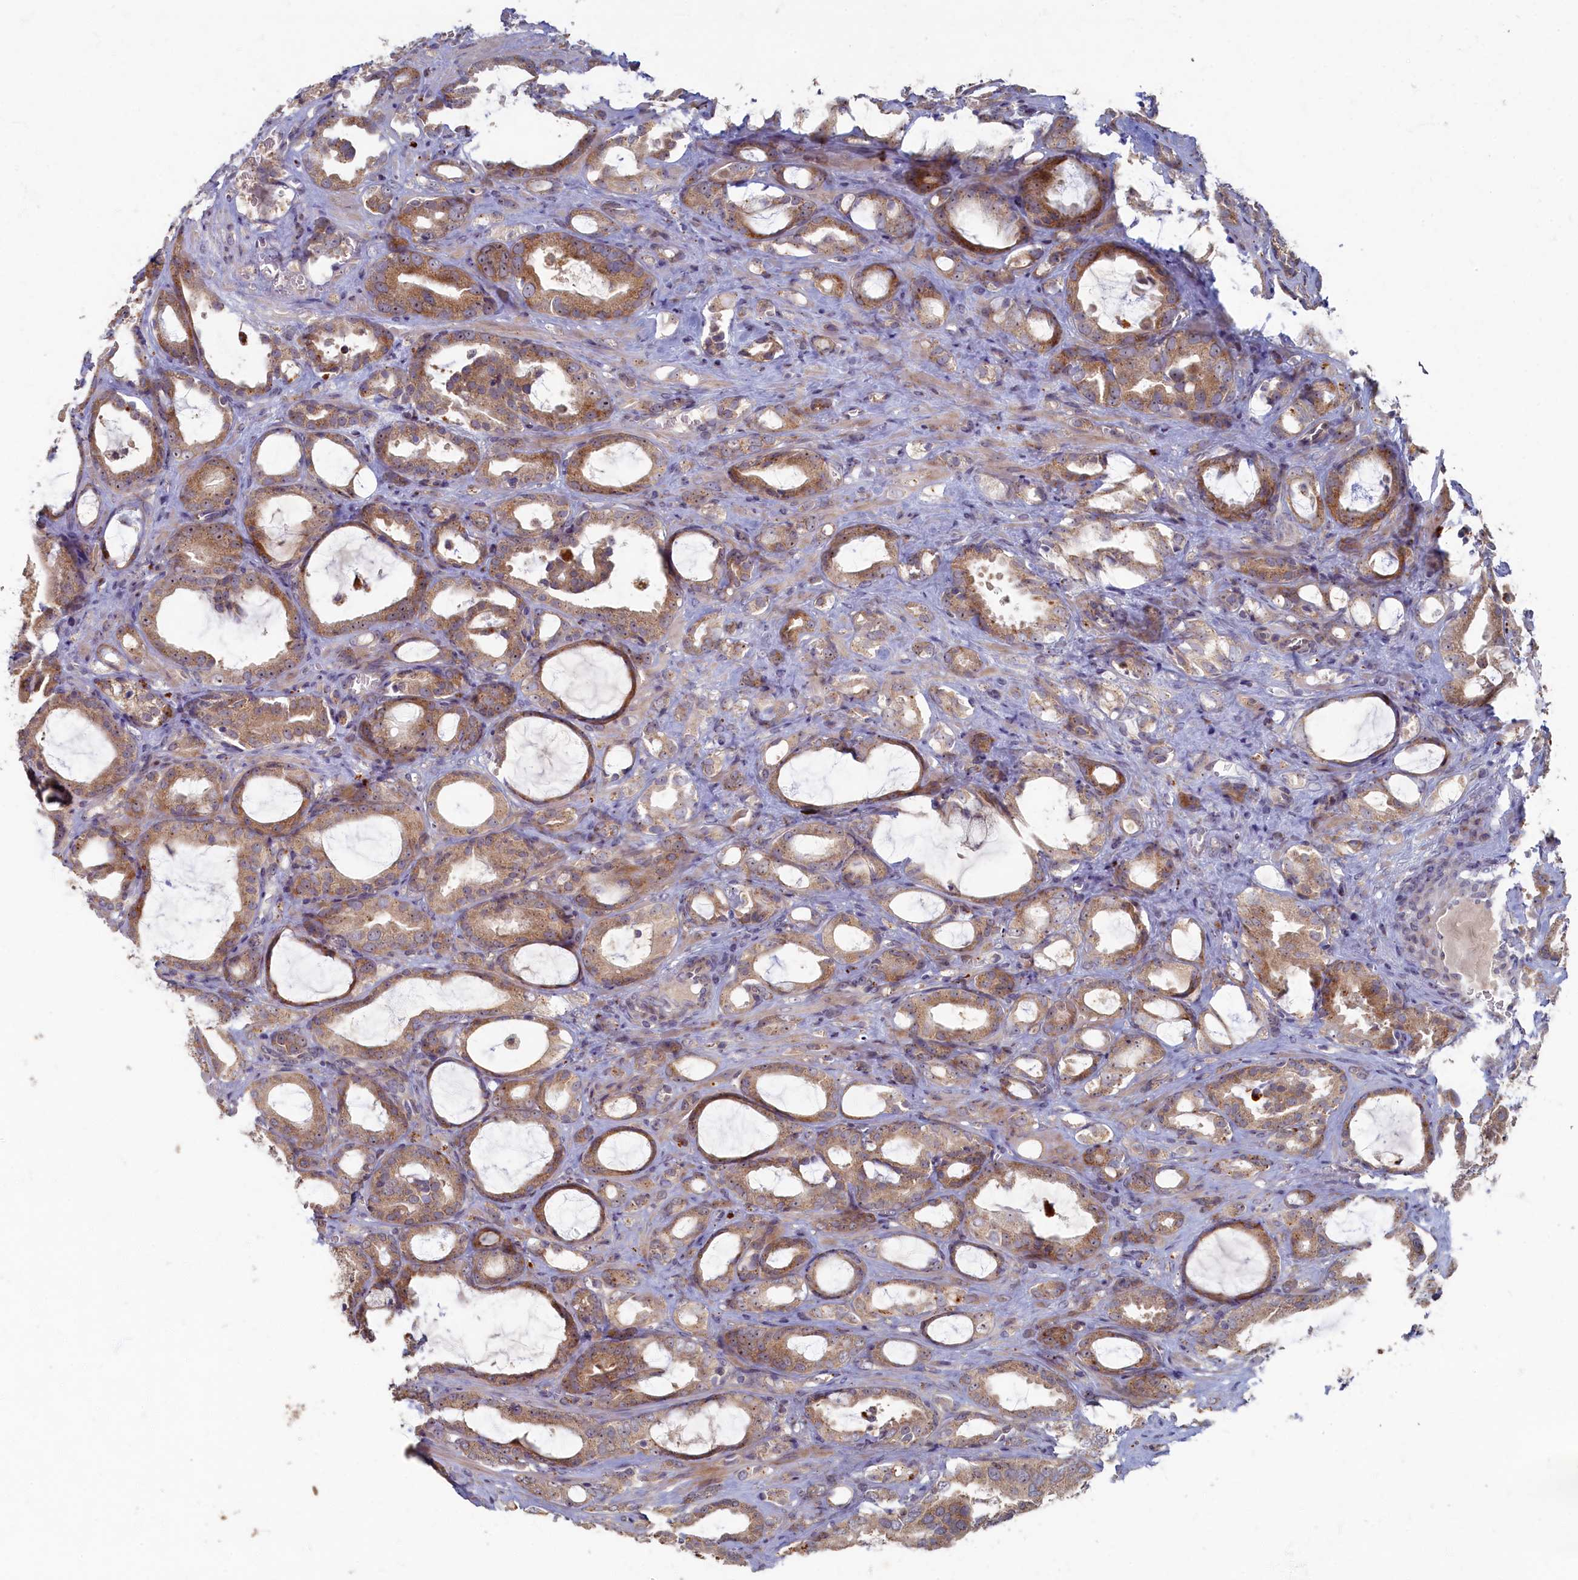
{"staining": {"intensity": "moderate", "quantity": ">75%", "location": "cytoplasmic/membranous,nuclear"}, "tissue": "prostate cancer", "cell_type": "Tumor cells", "image_type": "cancer", "snomed": [{"axis": "morphology", "description": "Adenocarcinoma, High grade"}, {"axis": "topography", "description": "Prostate"}], "caption": "Immunohistochemical staining of human prostate cancer (high-grade adenocarcinoma) reveals medium levels of moderate cytoplasmic/membranous and nuclear protein expression in about >75% of tumor cells.", "gene": "HUNK", "patient": {"sex": "male", "age": 72}}